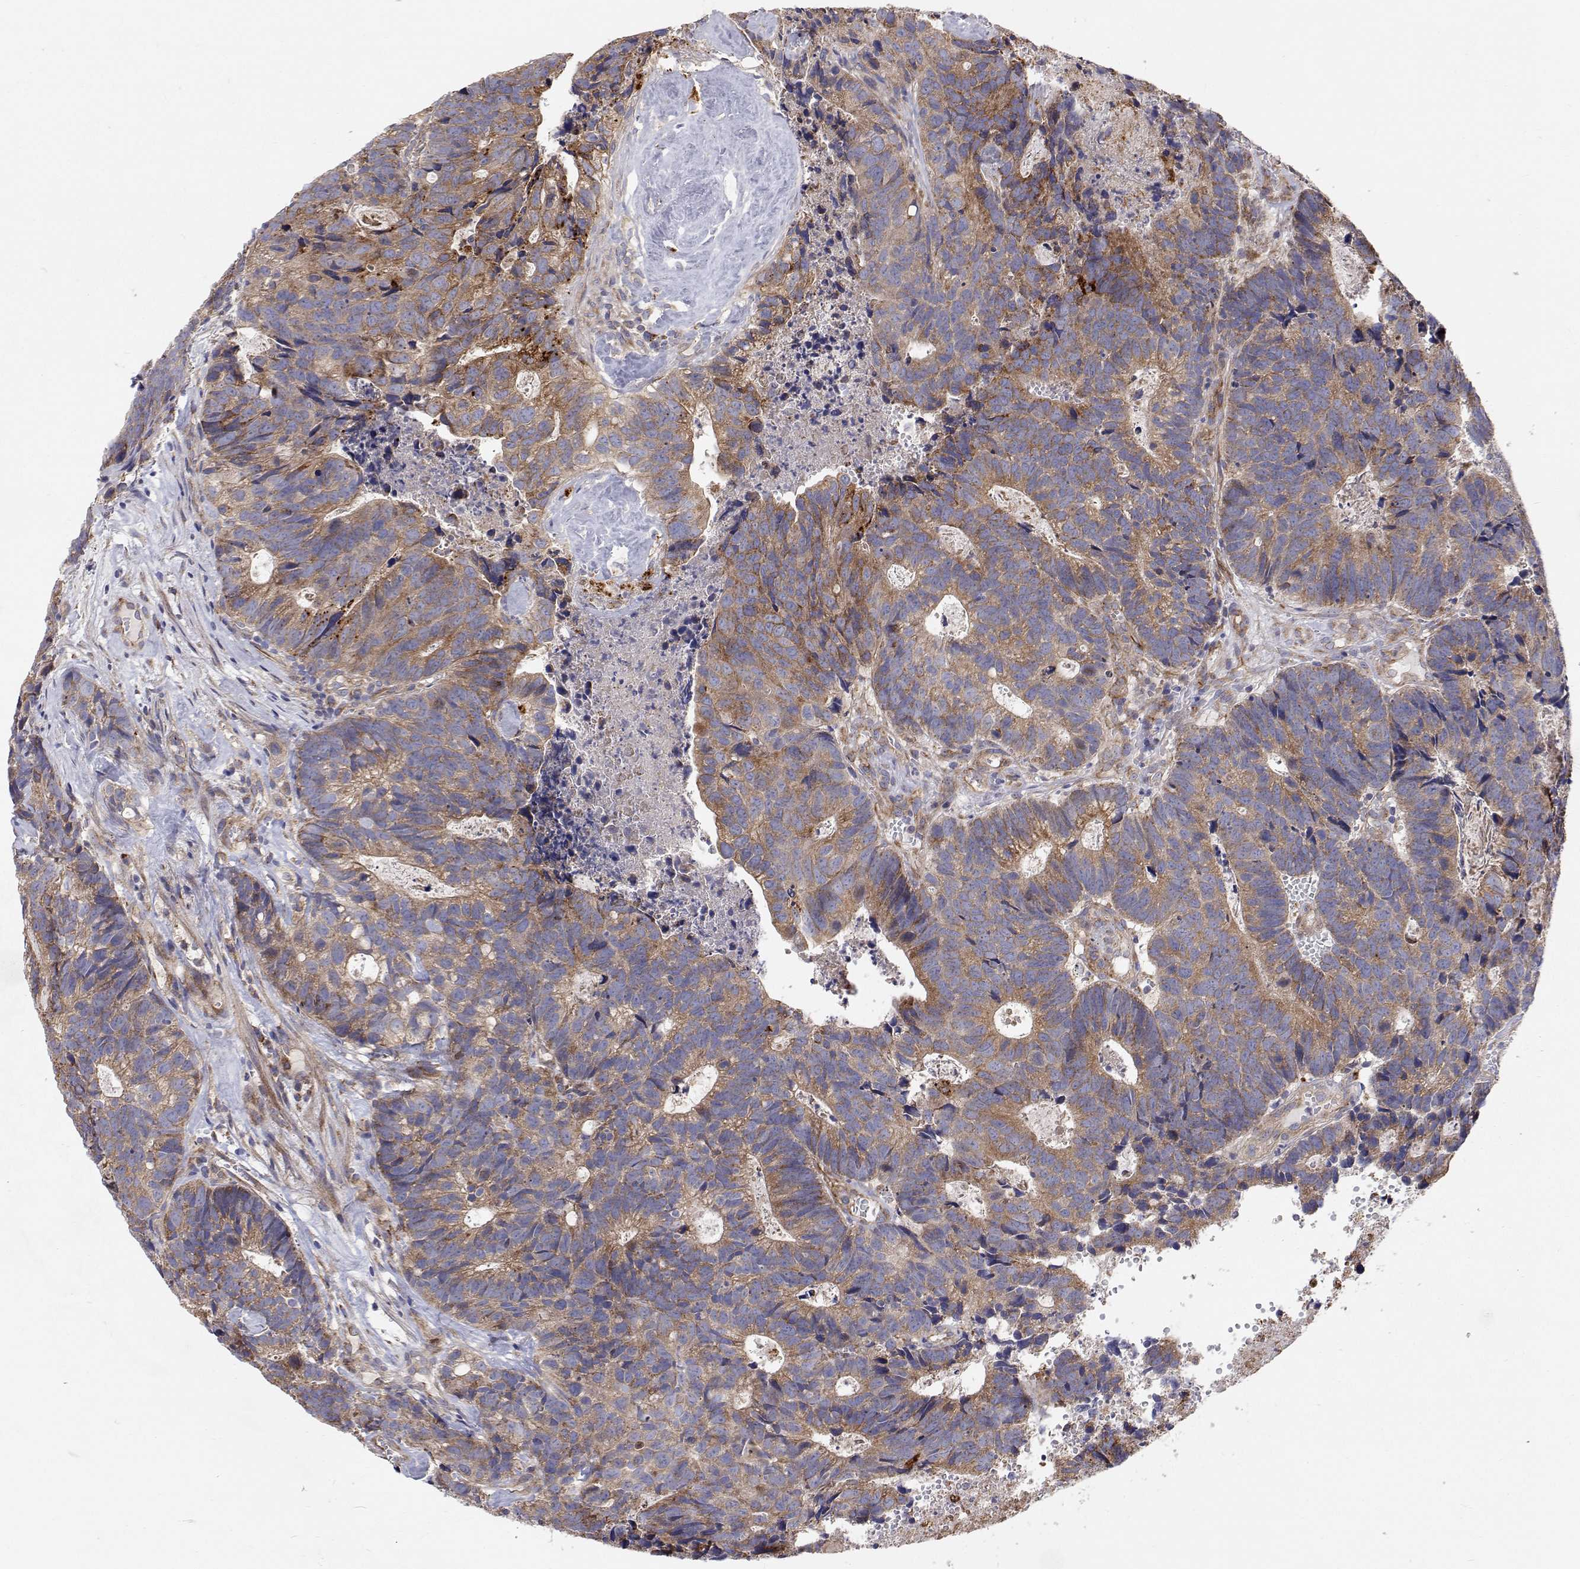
{"staining": {"intensity": "moderate", "quantity": "25%-75%", "location": "cytoplasmic/membranous"}, "tissue": "head and neck cancer", "cell_type": "Tumor cells", "image_type": "cancer", "snomed": [{"axis": "morphology", "description": "Adenocarcinoma, NOS"}, {"axis": "topography", "description": "Head-Neck"}], "caption": "Protein staining displays moderate cytoplasmic/membranous positivity in approximately 25%-75% of tumor cells in adenocarcinoma (head and neck).", "gene": "SPICE1", "patient": {"sex": "male", "age": 62}}